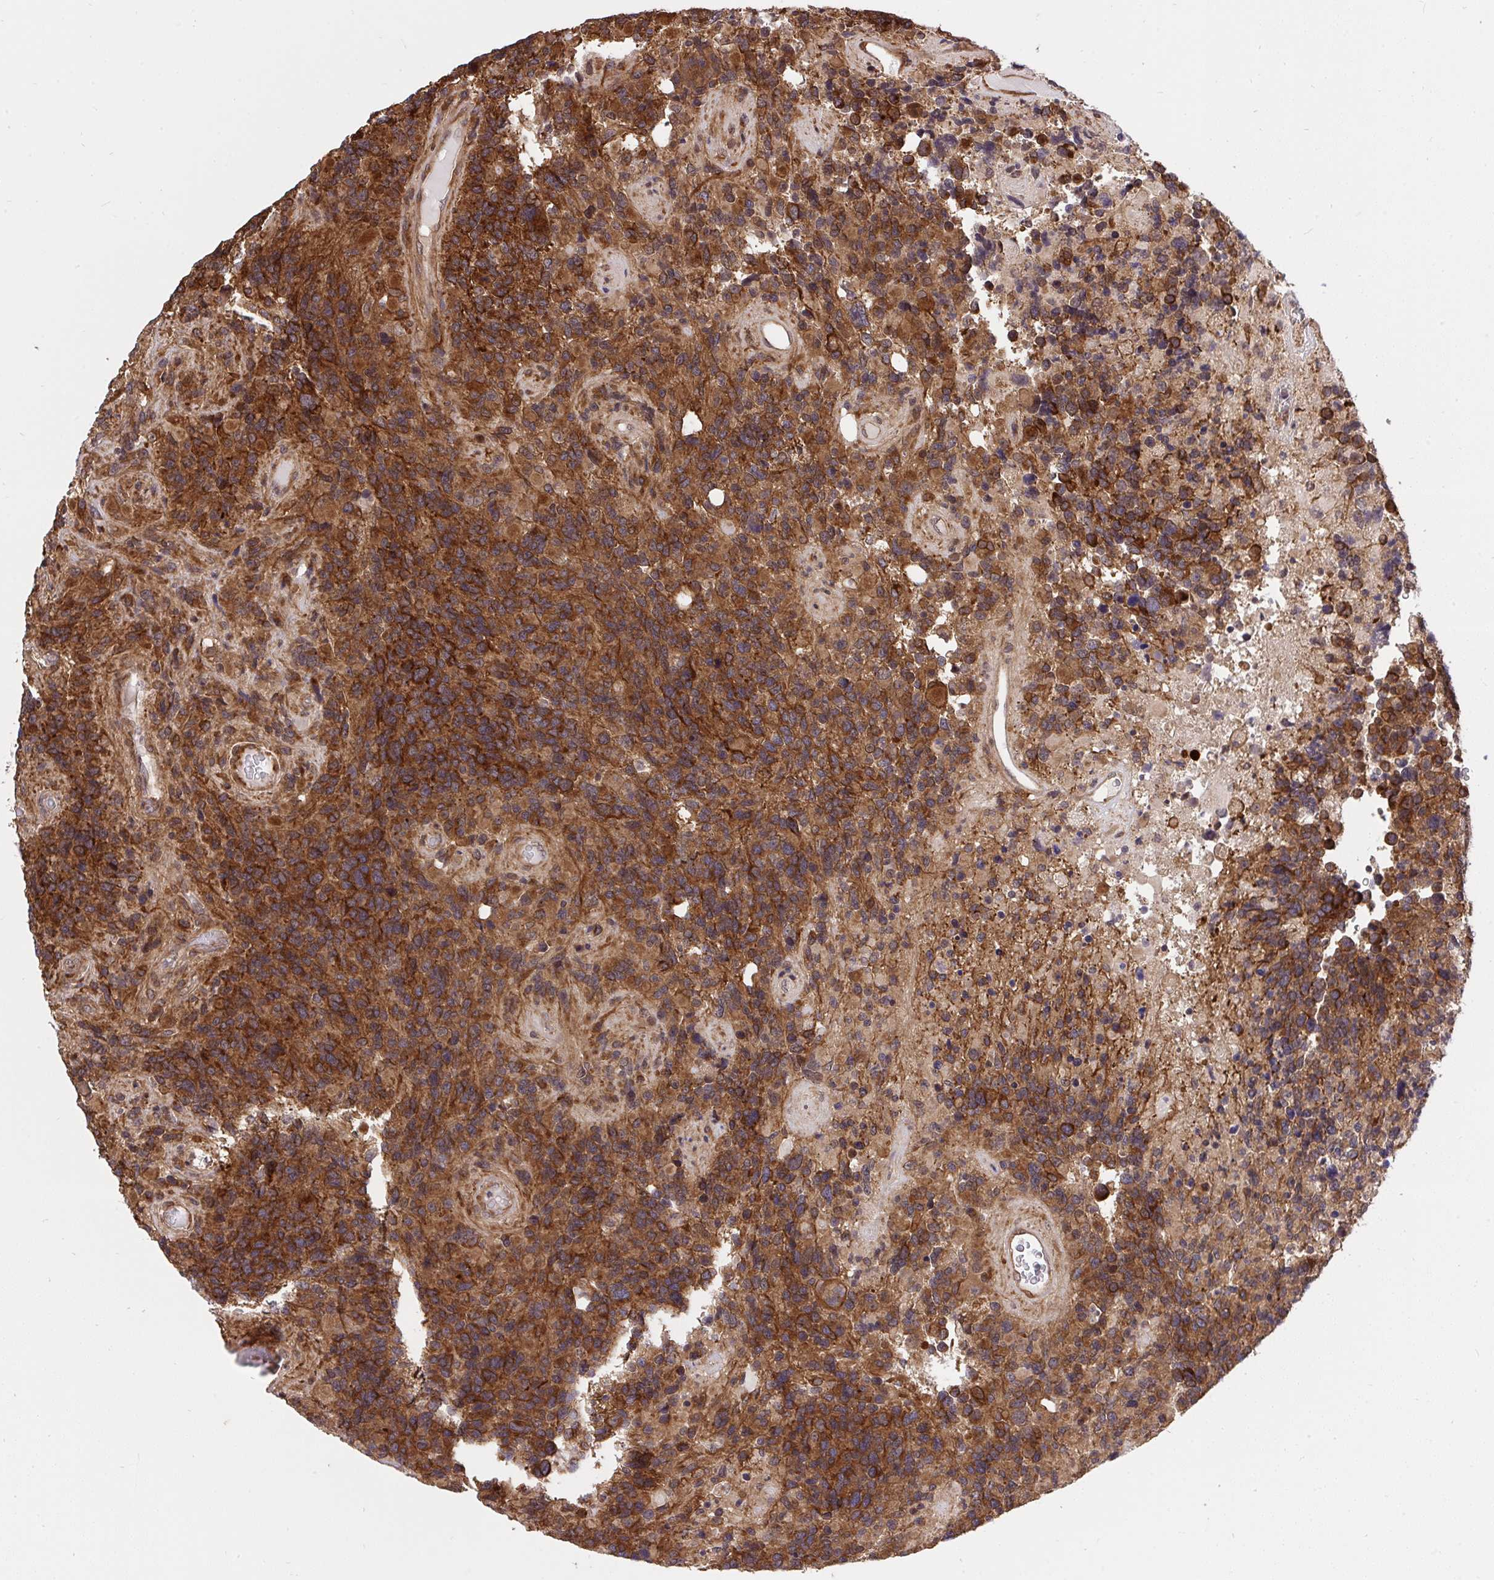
{"staining": {"intensity": "strong", "quantity": ">75%", "location": "cytoplasmic/membranous"}, "tissue": "glioma", "cell_type": "Tumor cells", "image_type": "cancer", "snomed": [{"axis": "morphology", "description": "Glioma, malignant, High grade"}, {"axis": "topography", "description": "Brain"}], "caption": "The micrograph exhibits a brown stain indicating the presence of a protein in the cytoplasmic/membranous of tumor cells in malignant glioma (high-grade). The protein of interest is shown in brown color, while the nuclei are stained blue.", "gene": "ERI1", "patient": {"sex": "female", "age": 40}}